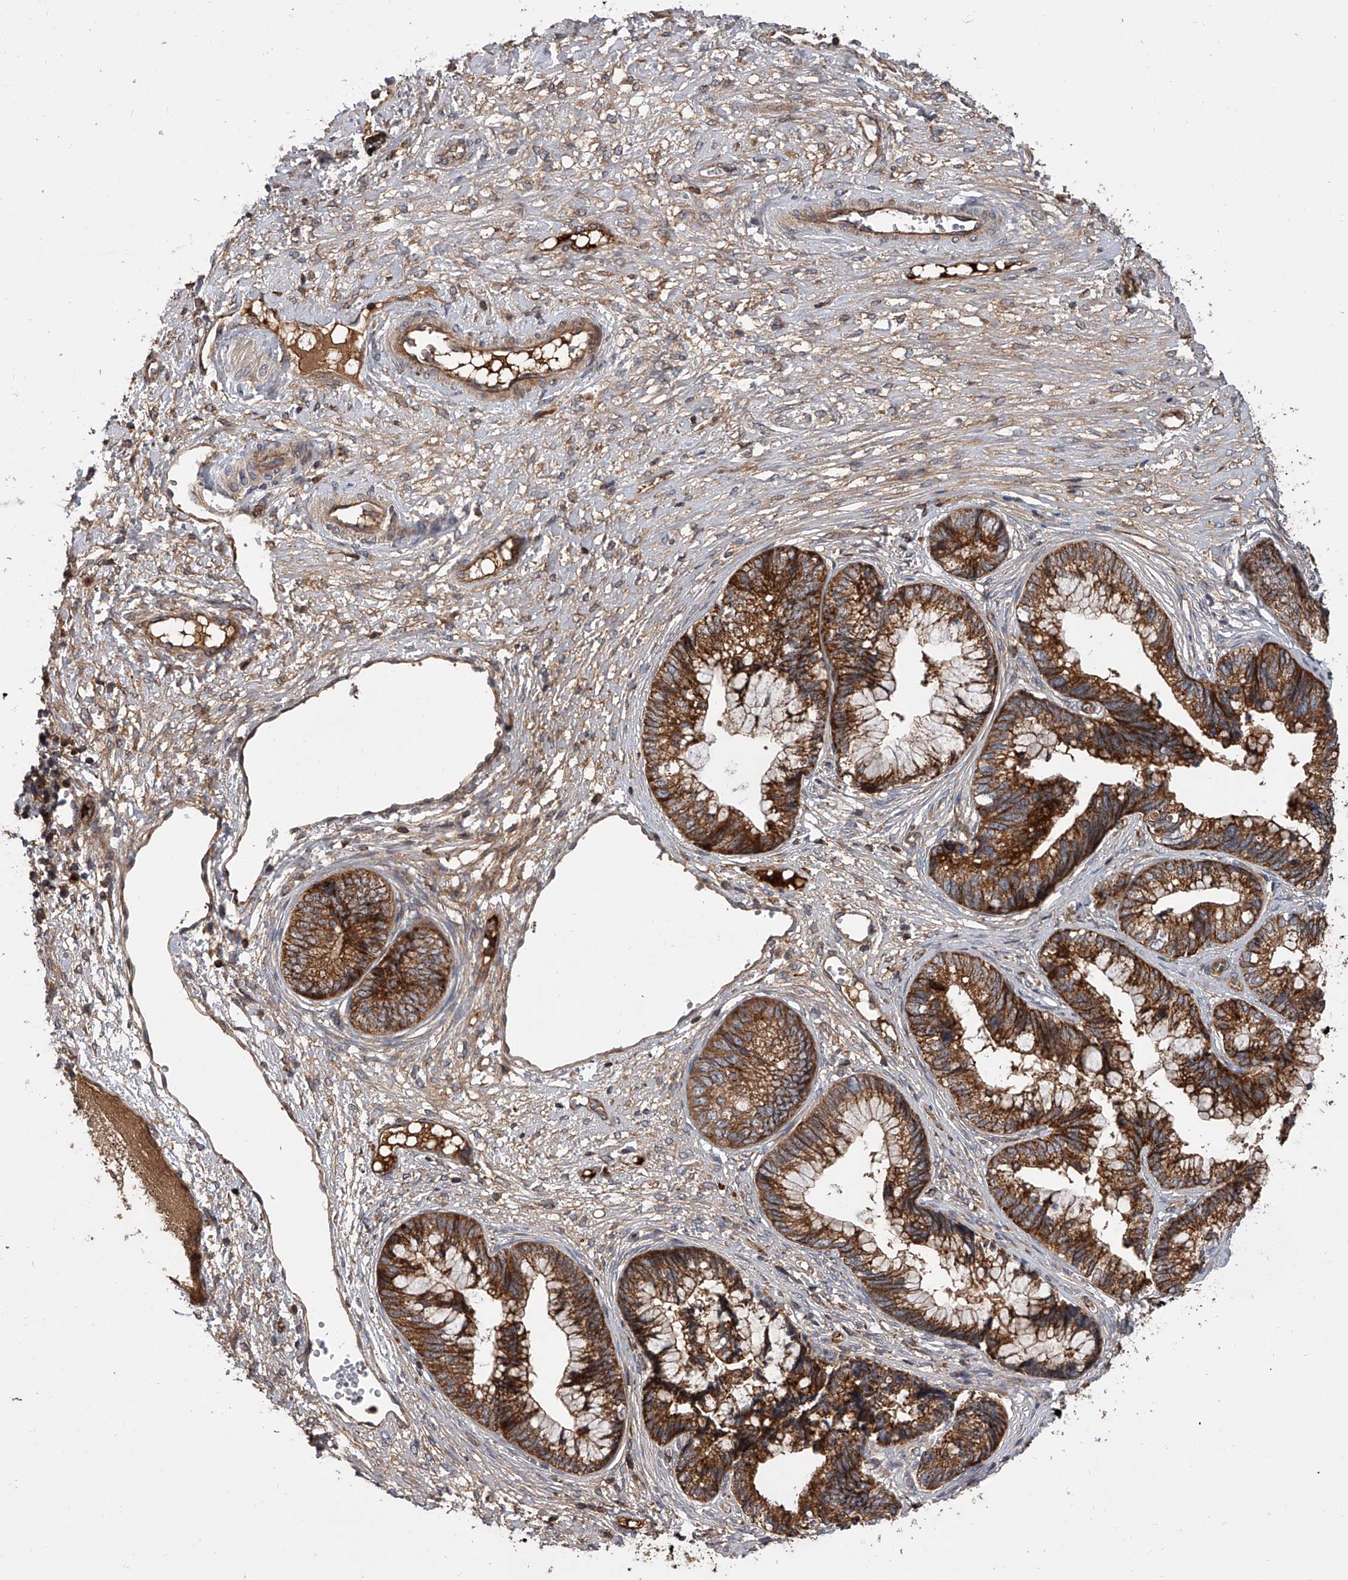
{"staining": {"intensity": "strong", "quantity": ">75%", "location": "cytoplasmic/membranous"}, "tissue": "cervical cancer", "cell_type": "Tumor cells", "image_type": "cancer", "snomed": [{"axis": "morphology", "description": "Adenocarcinoma, NOS"}, {"axis": "topography", "description": "Cervix"}], "caption": "A brown stain shows strong cytoplasmic/membranous positivity of a protein in cervical adenocarcinoma tumor cells. (DAB (3,3'-diaminobenzidine) = brown stain, brightfield microscopy at high magnification).", "gene": "USP47", "patient": {"sex": "female", "age": 44}}